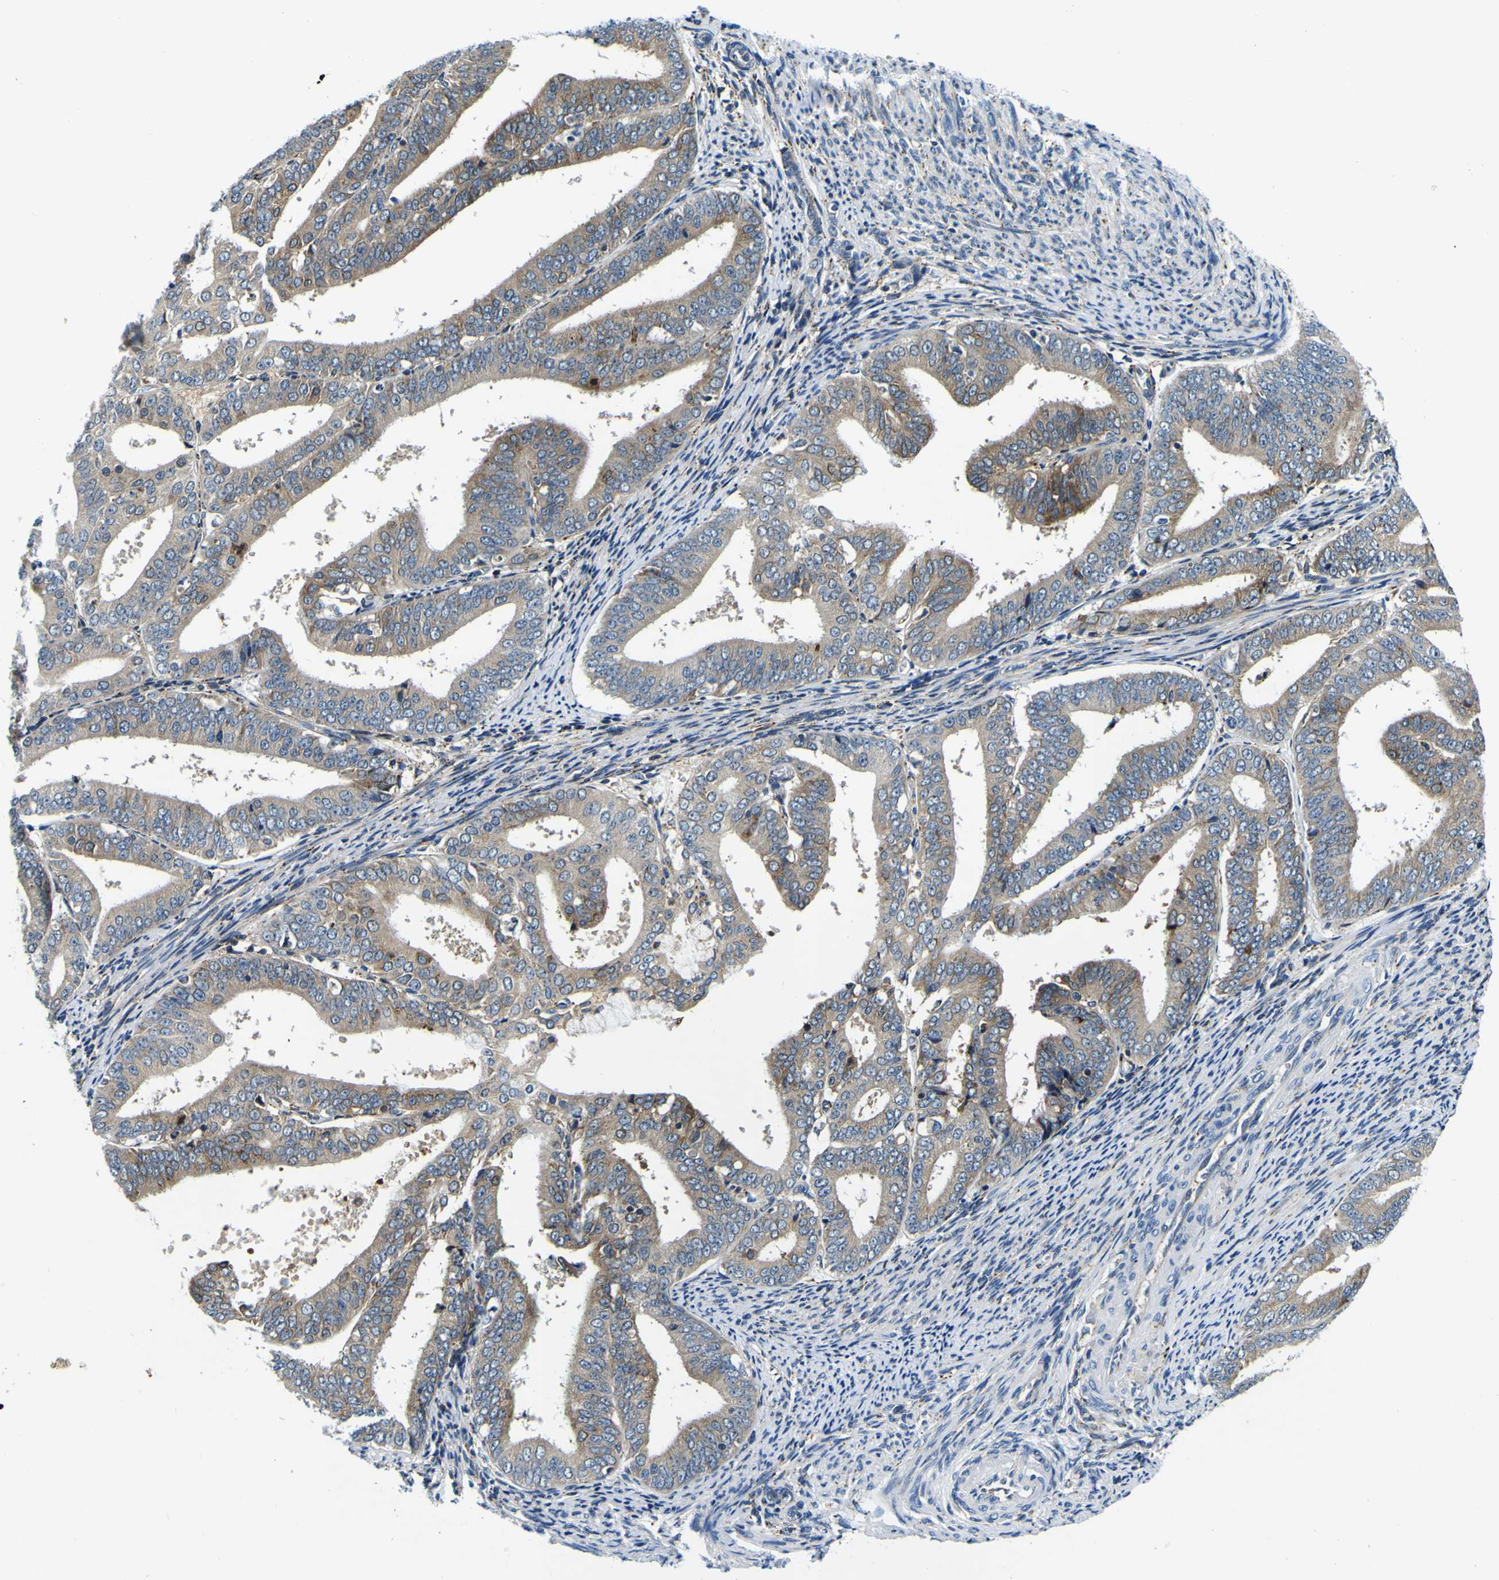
{"staining": {"intensity": "weak", "quantity": ">75%", "location": "cytoplasmic/membranous"}, "tissue": "endometrial cancer", "cell_type": "Tumor cells", "image_type": "cancer", "snomed": [{"axis": "morphology", "description": "Adenocarcinoma, NOS"}, {"axis": "topography", "description": "Endometrium"}], "caption": "Protein staining displays weak cytoplasmic/membranous positivity in about >75% of tumor cells in endometrial cancer.", "gene": "NLRP3", "patient": {"sex": "female", "age": 63}}